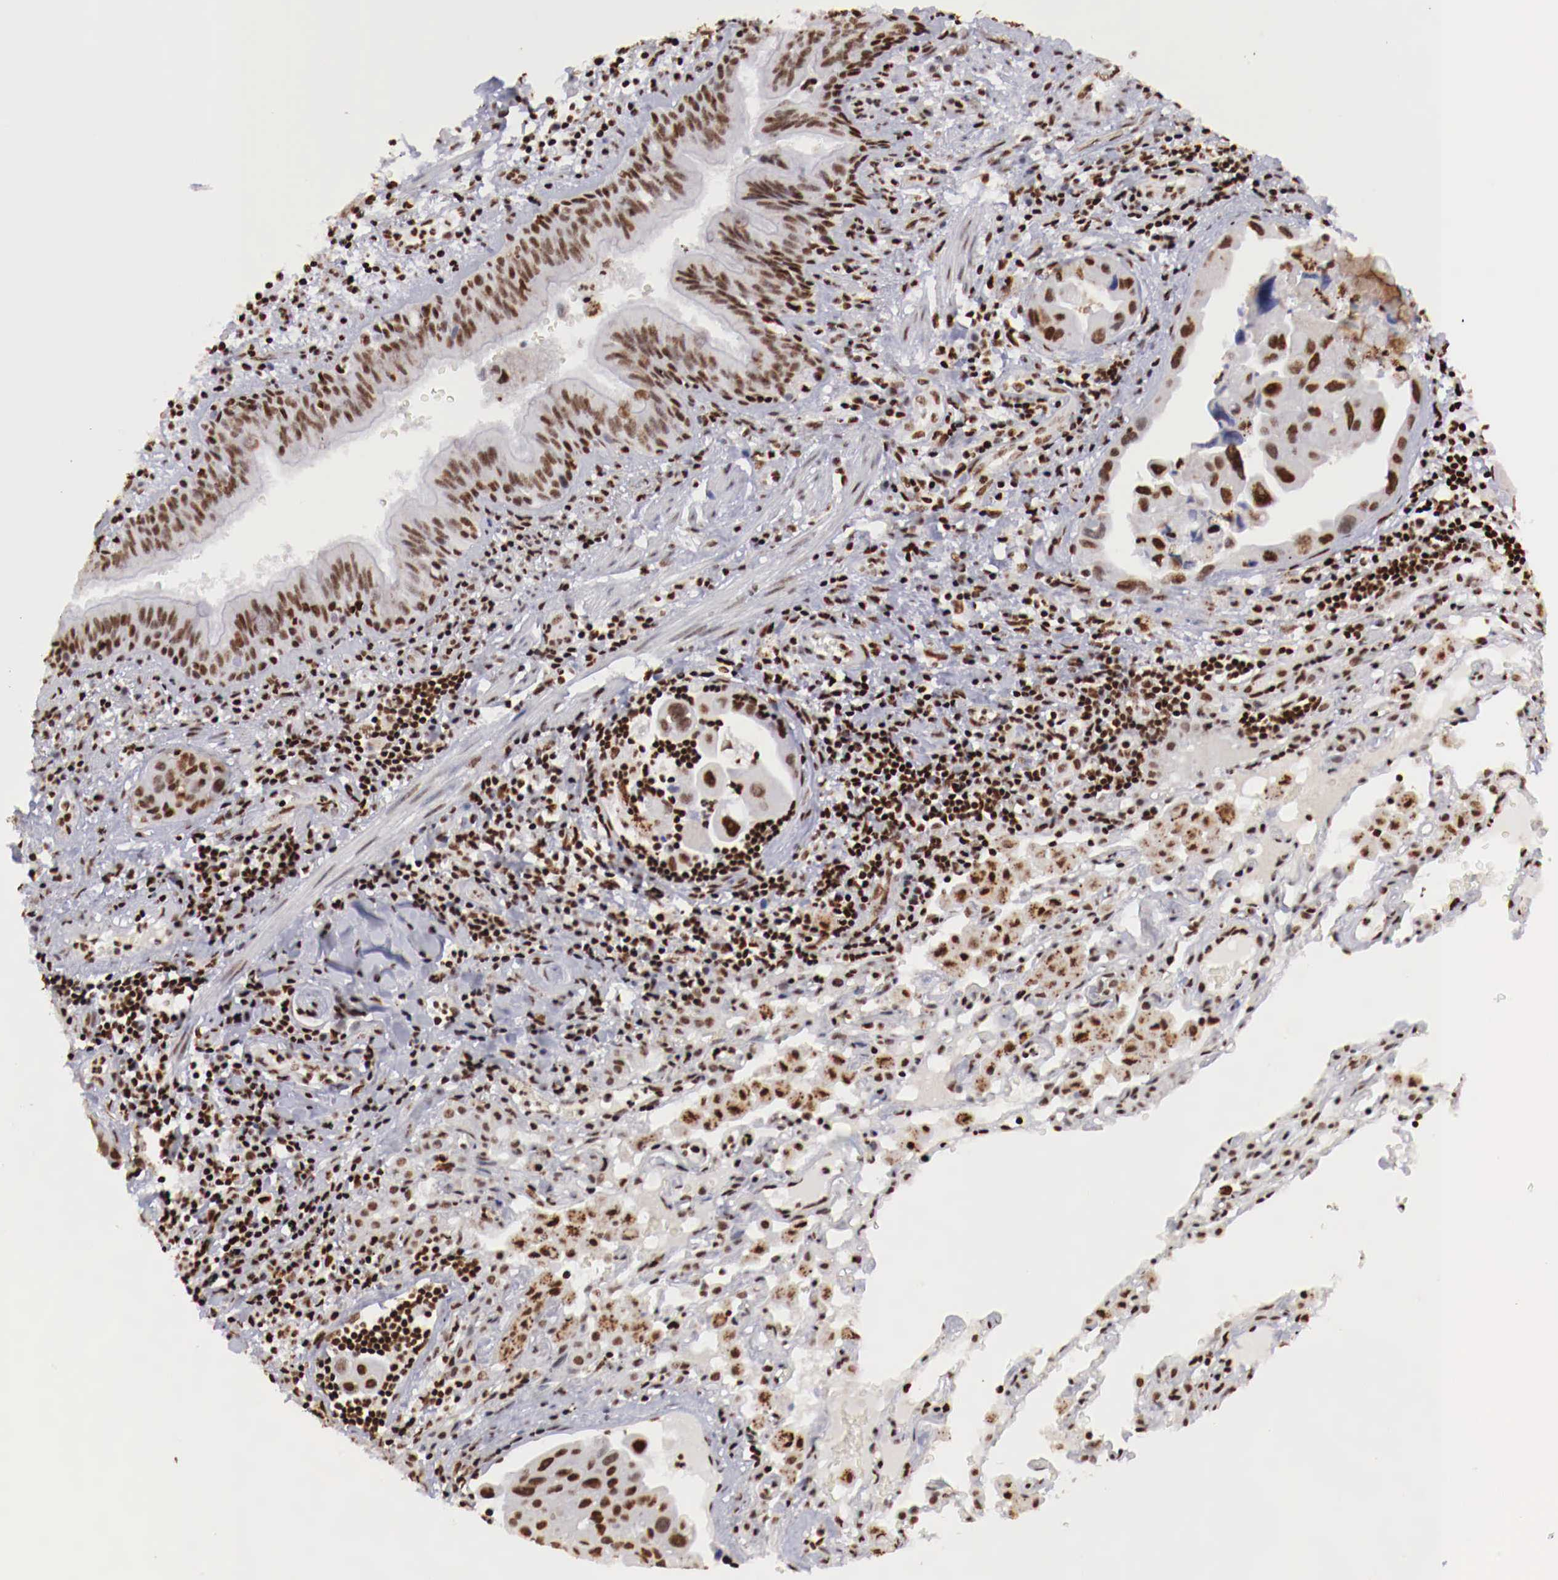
{"staining": {"intensity": "strong", "quantity": ">75%", "location": "nuclear"}, "tissue": "lung cancer", "cell_type": "Tumor cells", "image_type": "cancer", "snomed": [{"axis": "morphology", "description": "Adenocarcinoma, NOS"}, {"axis": "topography", "description": "Lung"}], "caption": "Protein expression analysis of human lung cancer (adenocarcinoma) reveals strong nuclear positivity in approximately >75% of tumor cells.", "gene": "MAX", "patient": {"sex": "male", "age": 64}}